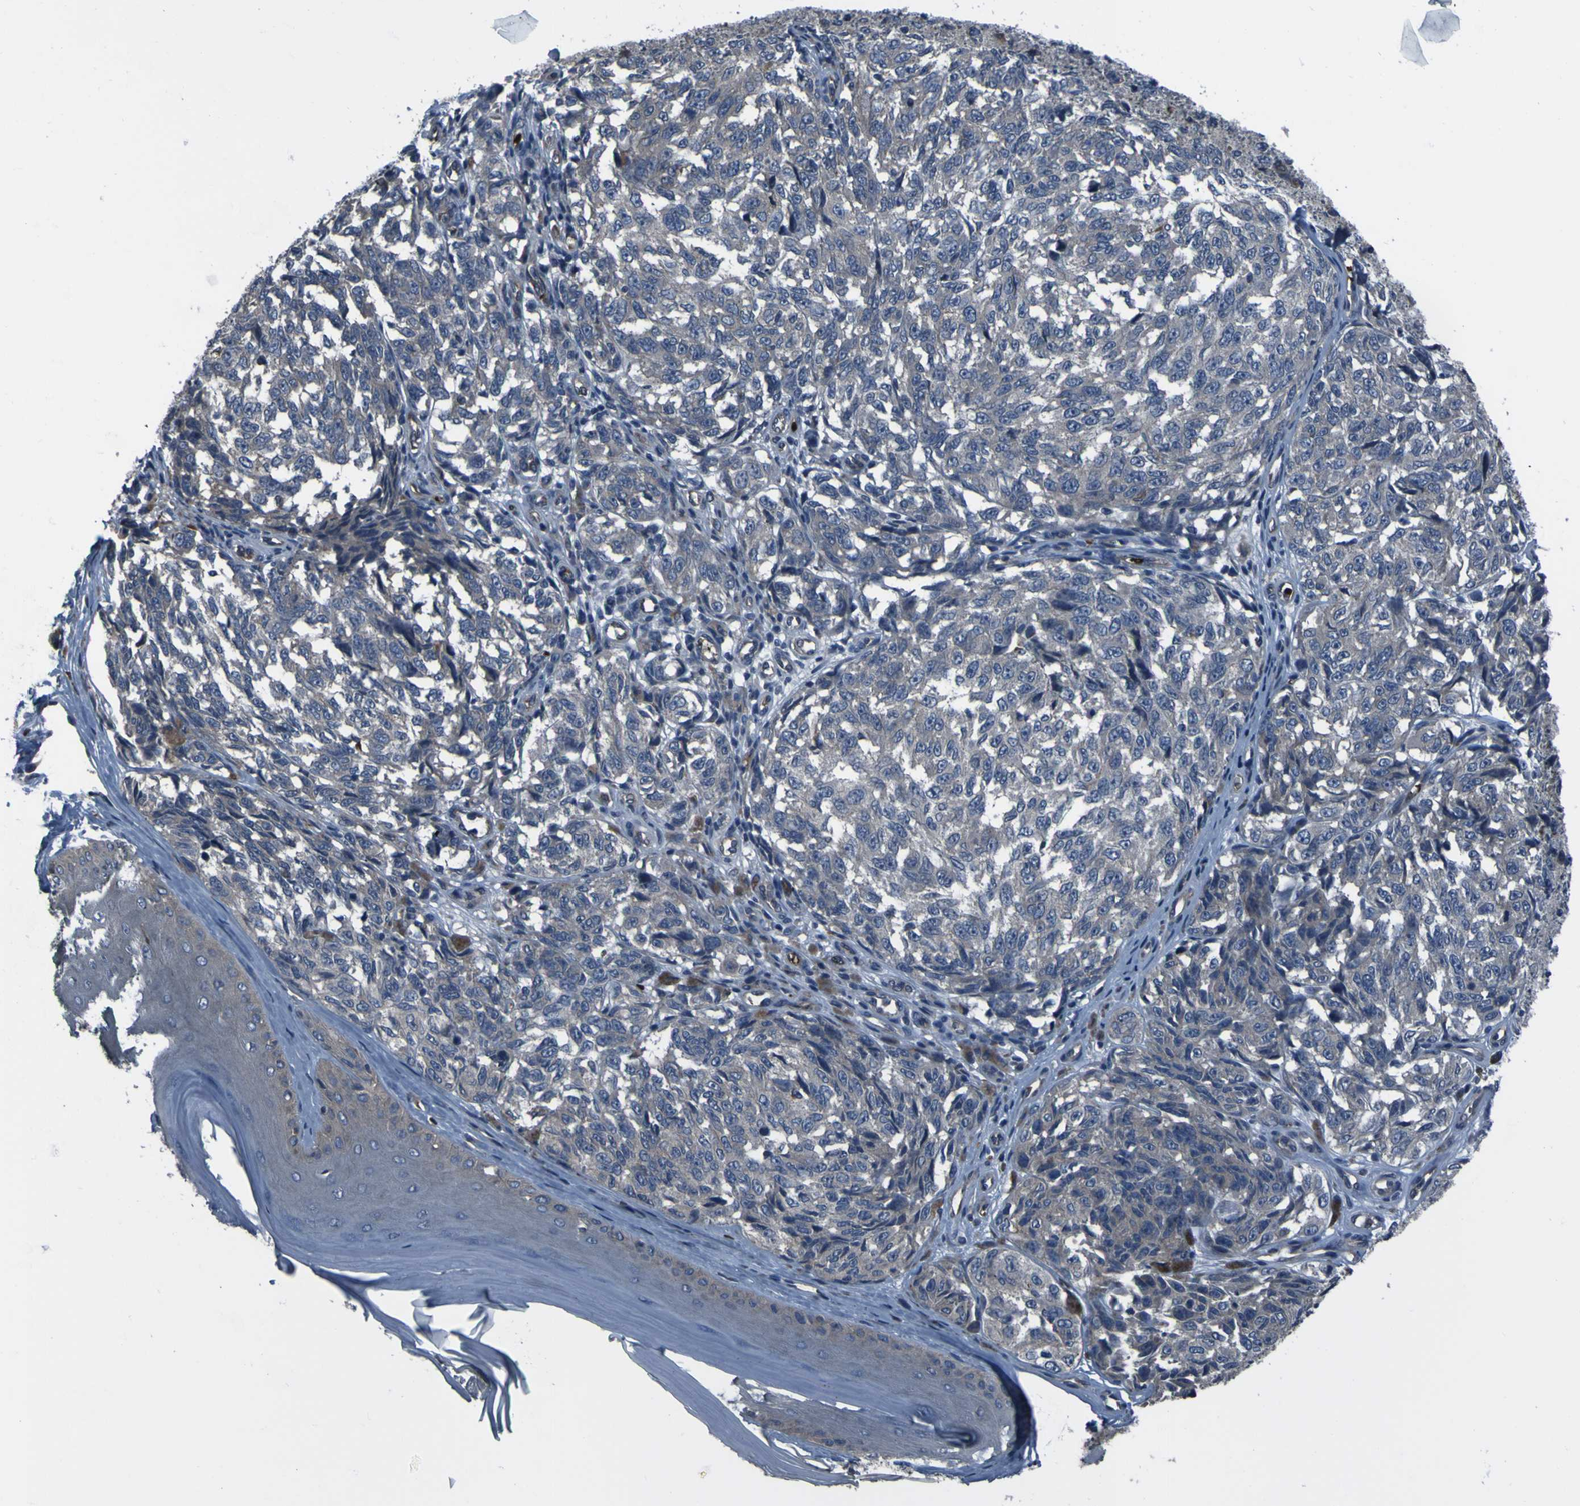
{"staining": {"intensity": "weak", "quantity": "25%-75%", "location": "cytoplasmic/membranous"}, "tissue": "melanoma", "cell_type": "Tumor cells", "image_type": "cancer", "snomed": [{"axis": "morphology", "description": "Malignant melanoma, NOS"}, {"axis": "topography", "description": "Skin"}], "caption": "This is a histology image of immunohistochemistry (IHC) staining of malignant melanoma, which shows weak expression in the cytoplasmic/membranous of tumor cells.", "gene": "GRAMD1A", "patient": {"sex": "female", "age": 64}}